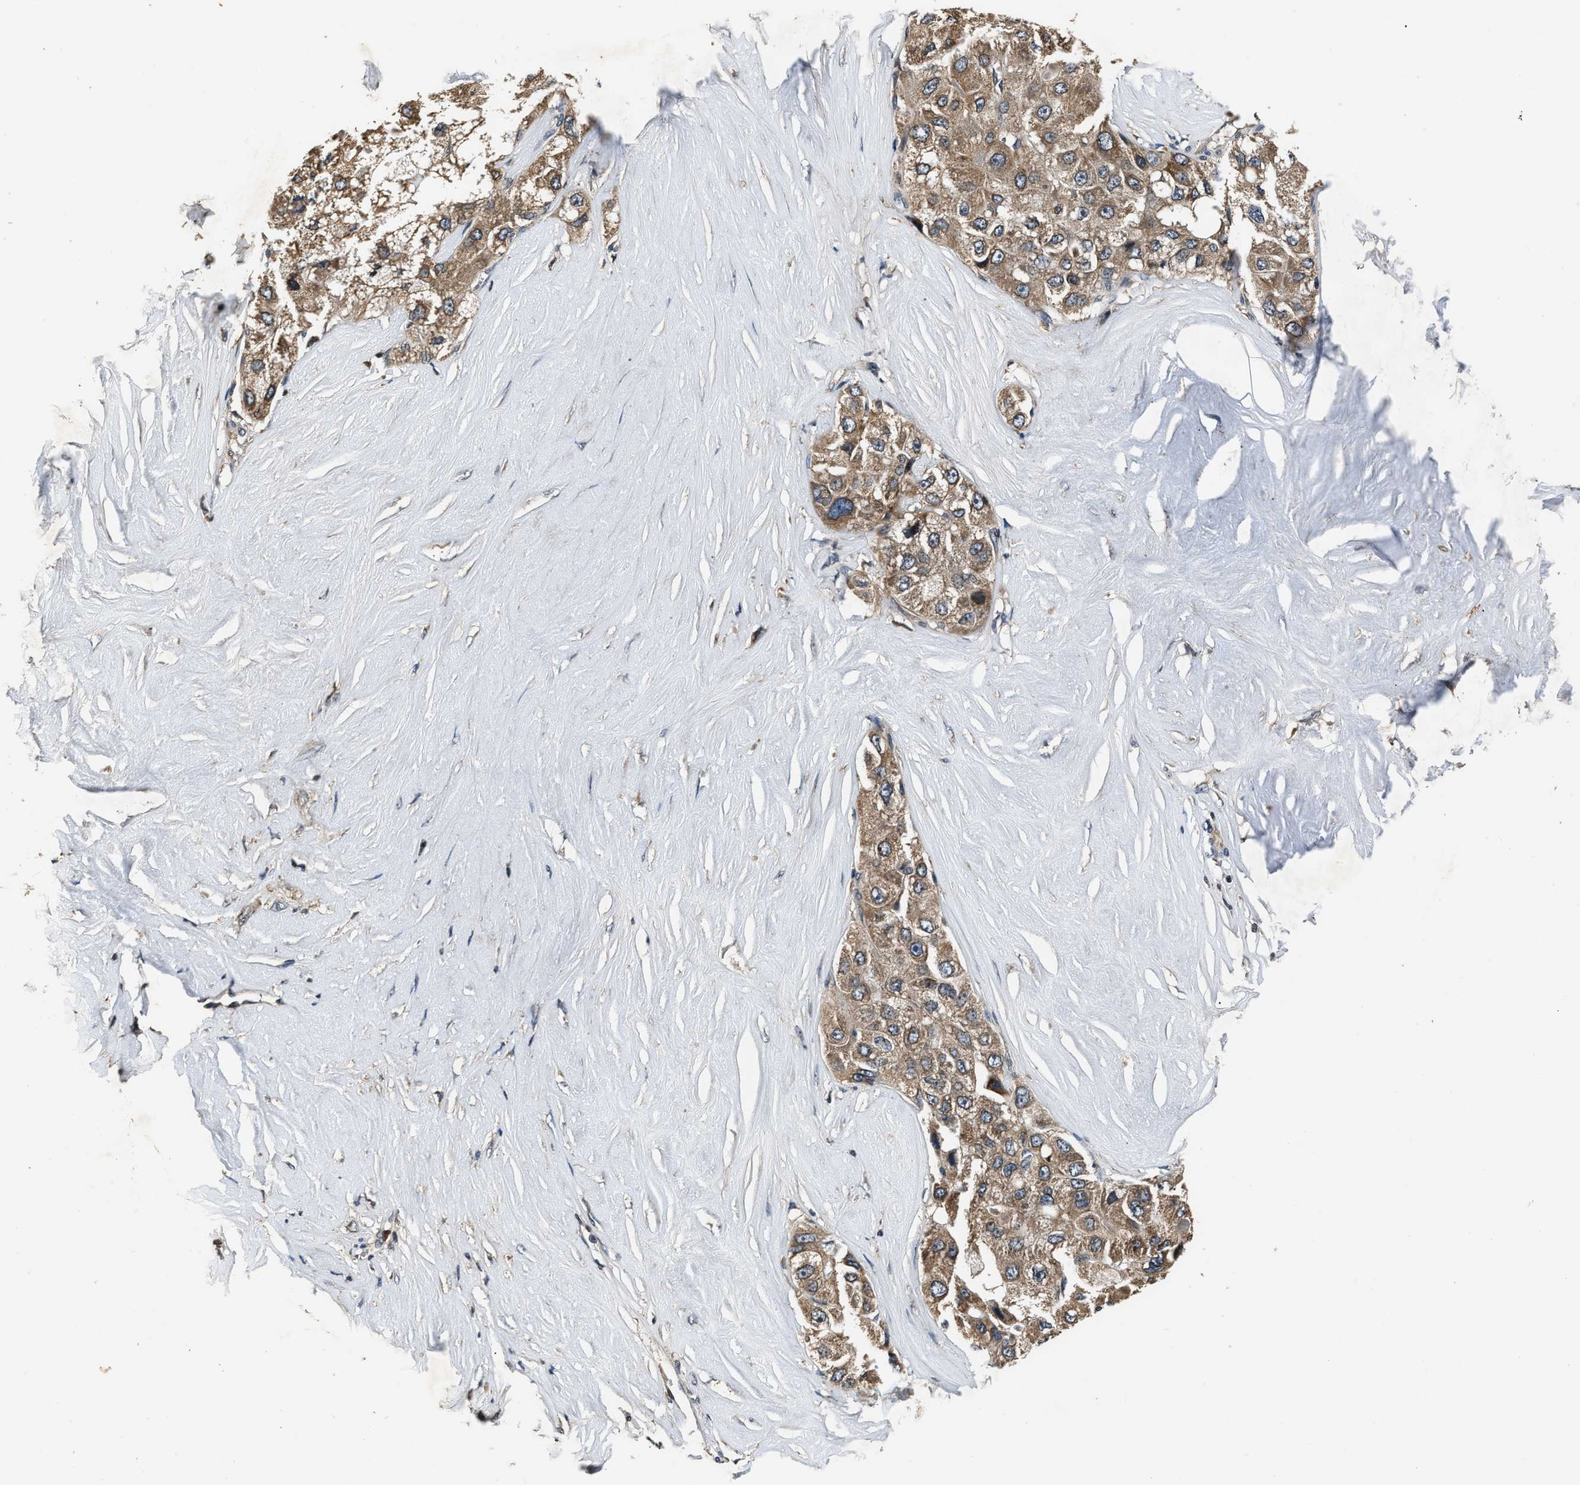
{"staining": {"intensity": "moderate", "quantity": ">75%", "location": "cytoplasmic/membranous"}, "tissue": "liver cancer", "cell_type": "Tumor cells", "image_type": "cancer", "snomed": [{"axis": "morphology", "description": "Carcinoma, Hepatocellular, NOS"}, {"axis": "topography", "description": "Liver"}], "caption": "IHC micrograph of liver hepatocellular carcinoma stained for a protein (brown), which reveals medium levels of moderate cytoplasmic/membranous expression in approximately >75% of tumor cells.", "gene": "TNRC18", "patient": {"sex": "male", "age": 80}}